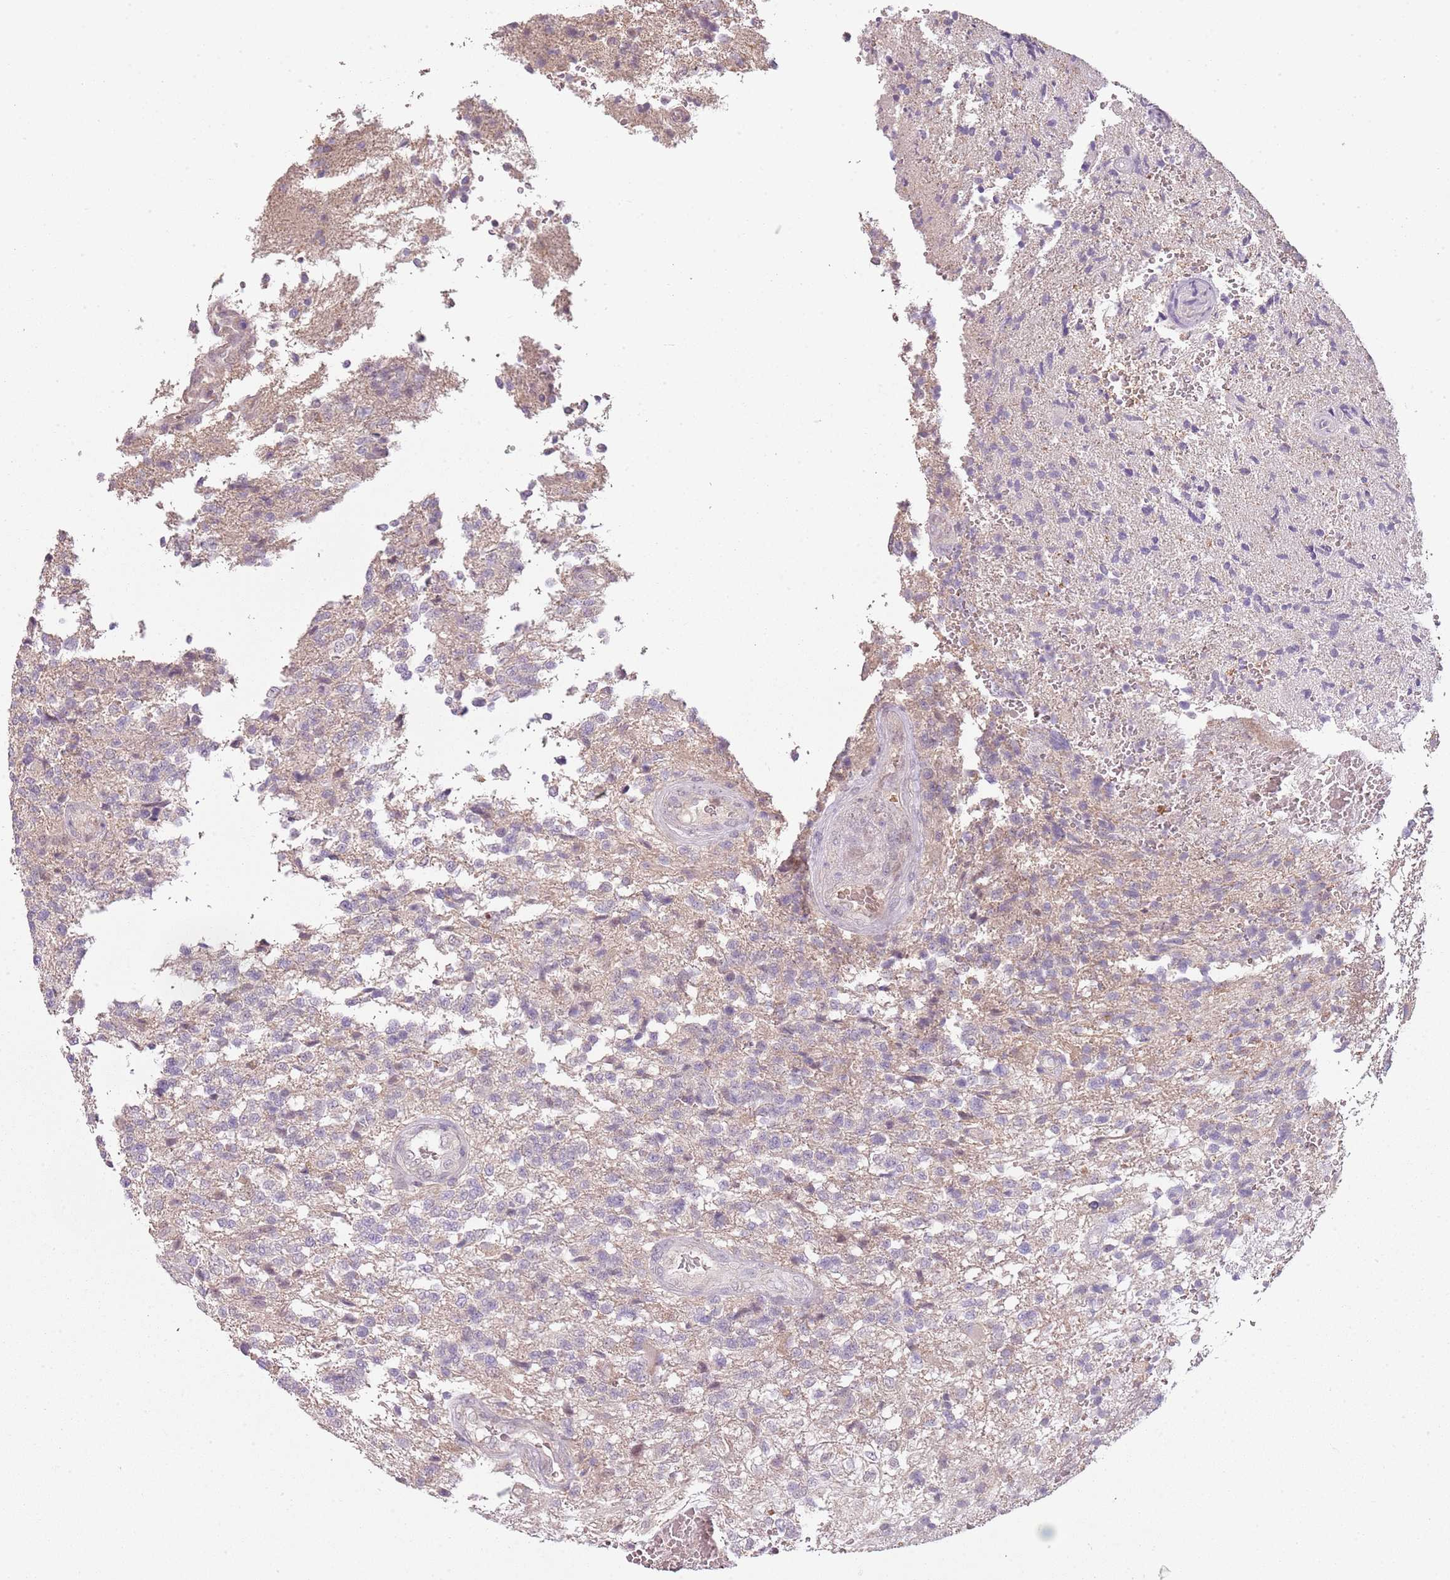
{"staining": {"intensity": "negative", "quantity": "none", "location": "none"}, "tissue": "glioma", "cell_type": "Tumor cells", "image_type": "cancer", "snomed": [{"axis": "morphology", "description": "Glioma, malignant, High grade"}, {"axis": "topography", "description": "Brain"}], "caption": "This is a photomicrograph of immunohistochemistry (IHC) staining of malignant glioma (high-grade), which shows no staining in tumor cells.", "gene": "TEKT4", "patient": {"sex": "male", "age": 56}}